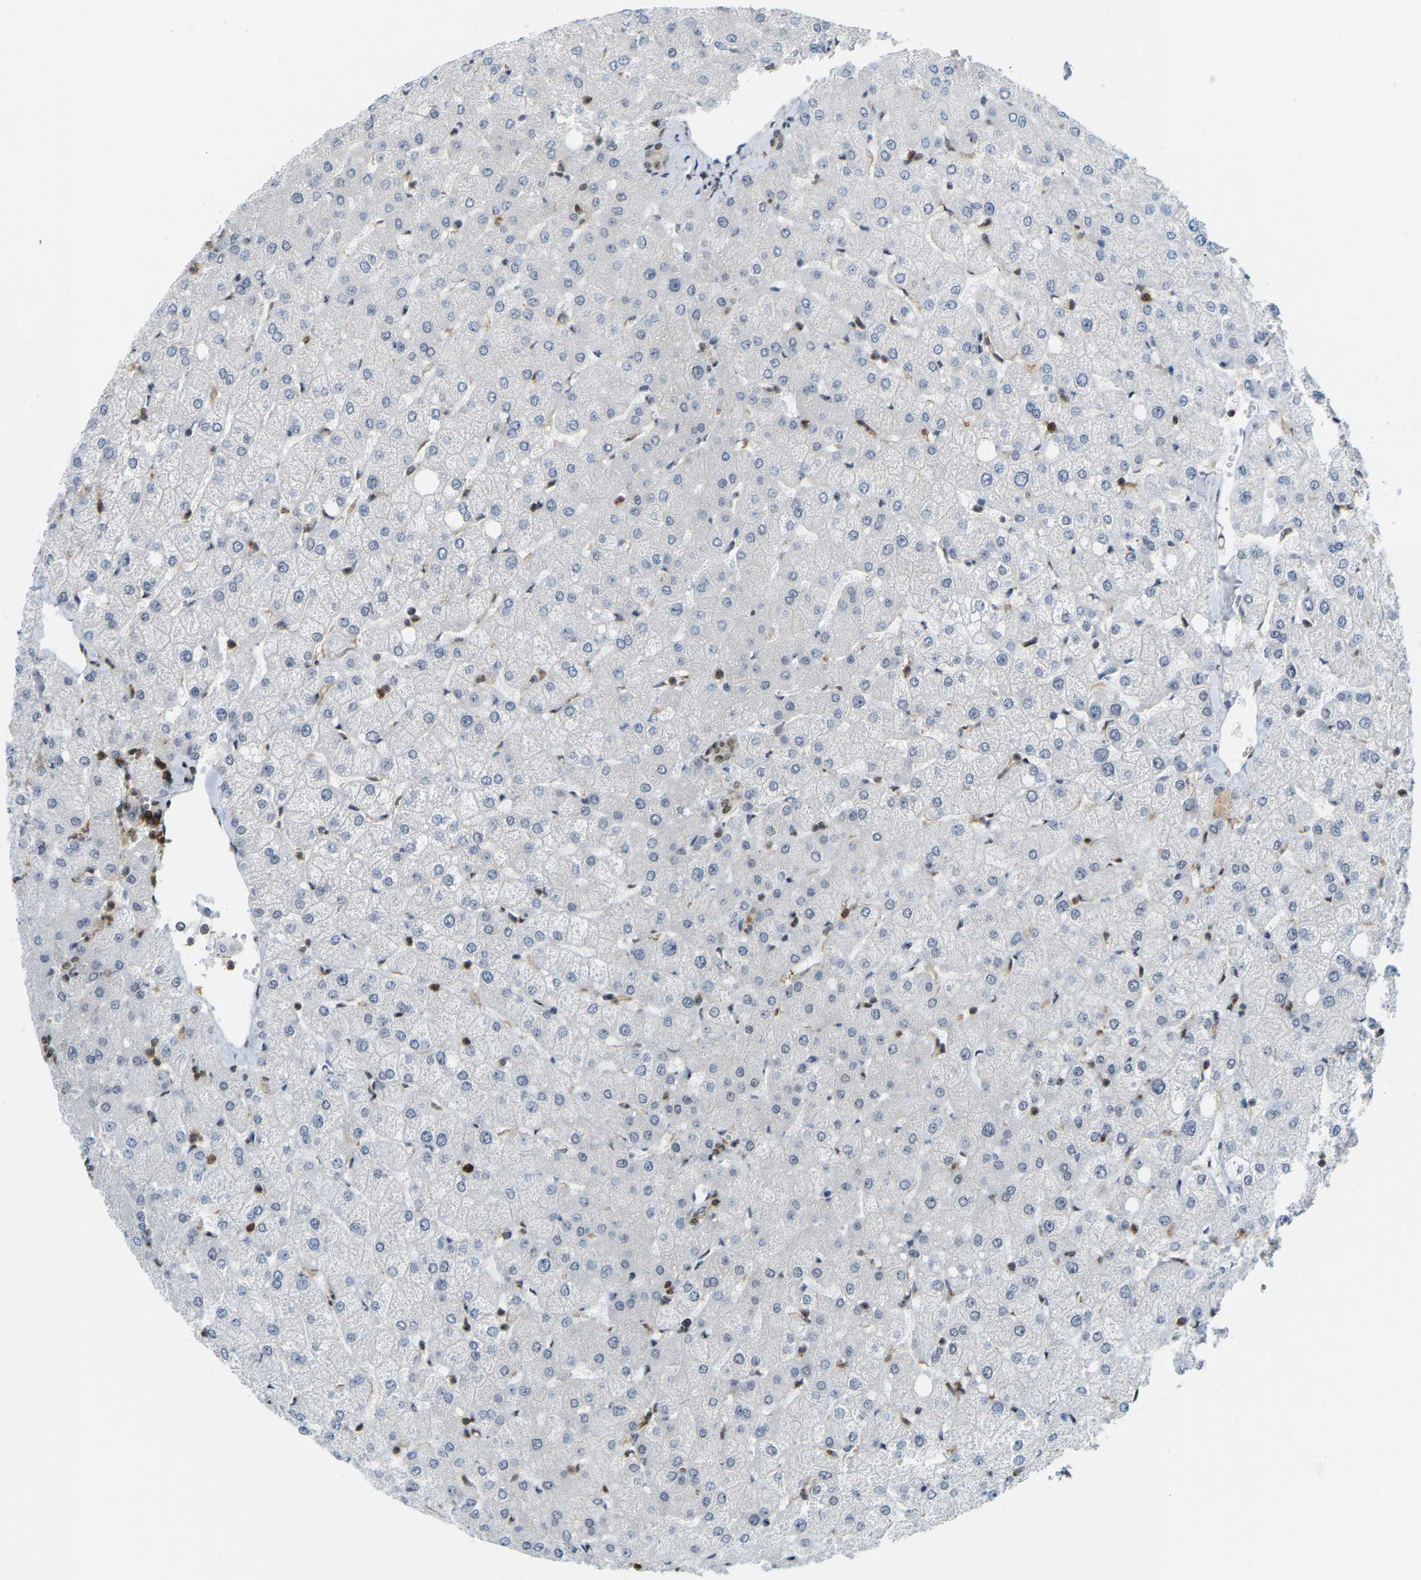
{"staining": {"intensity": "weak", "quantity": "<25%", "location": "nuclear"}, "tissue": "liver", "cell_type": "Cholangiocytes", "image_type": "normal", "snomed": [{"axis": "morphology", "description": "Normal tissue, NOS"}, {"axis": "topography", "description": "Liver"}], "caption": "DAB (3,3'-diaminobenzidine) immunohistochemical staining of unremarkable liver reveals no significant positivity in cholangiocytes. (Immunohistochemistry, brightfield microscopy, high magnification).", "gene": "NUMA1", "patient": {"sex": "female", "age": 54}}